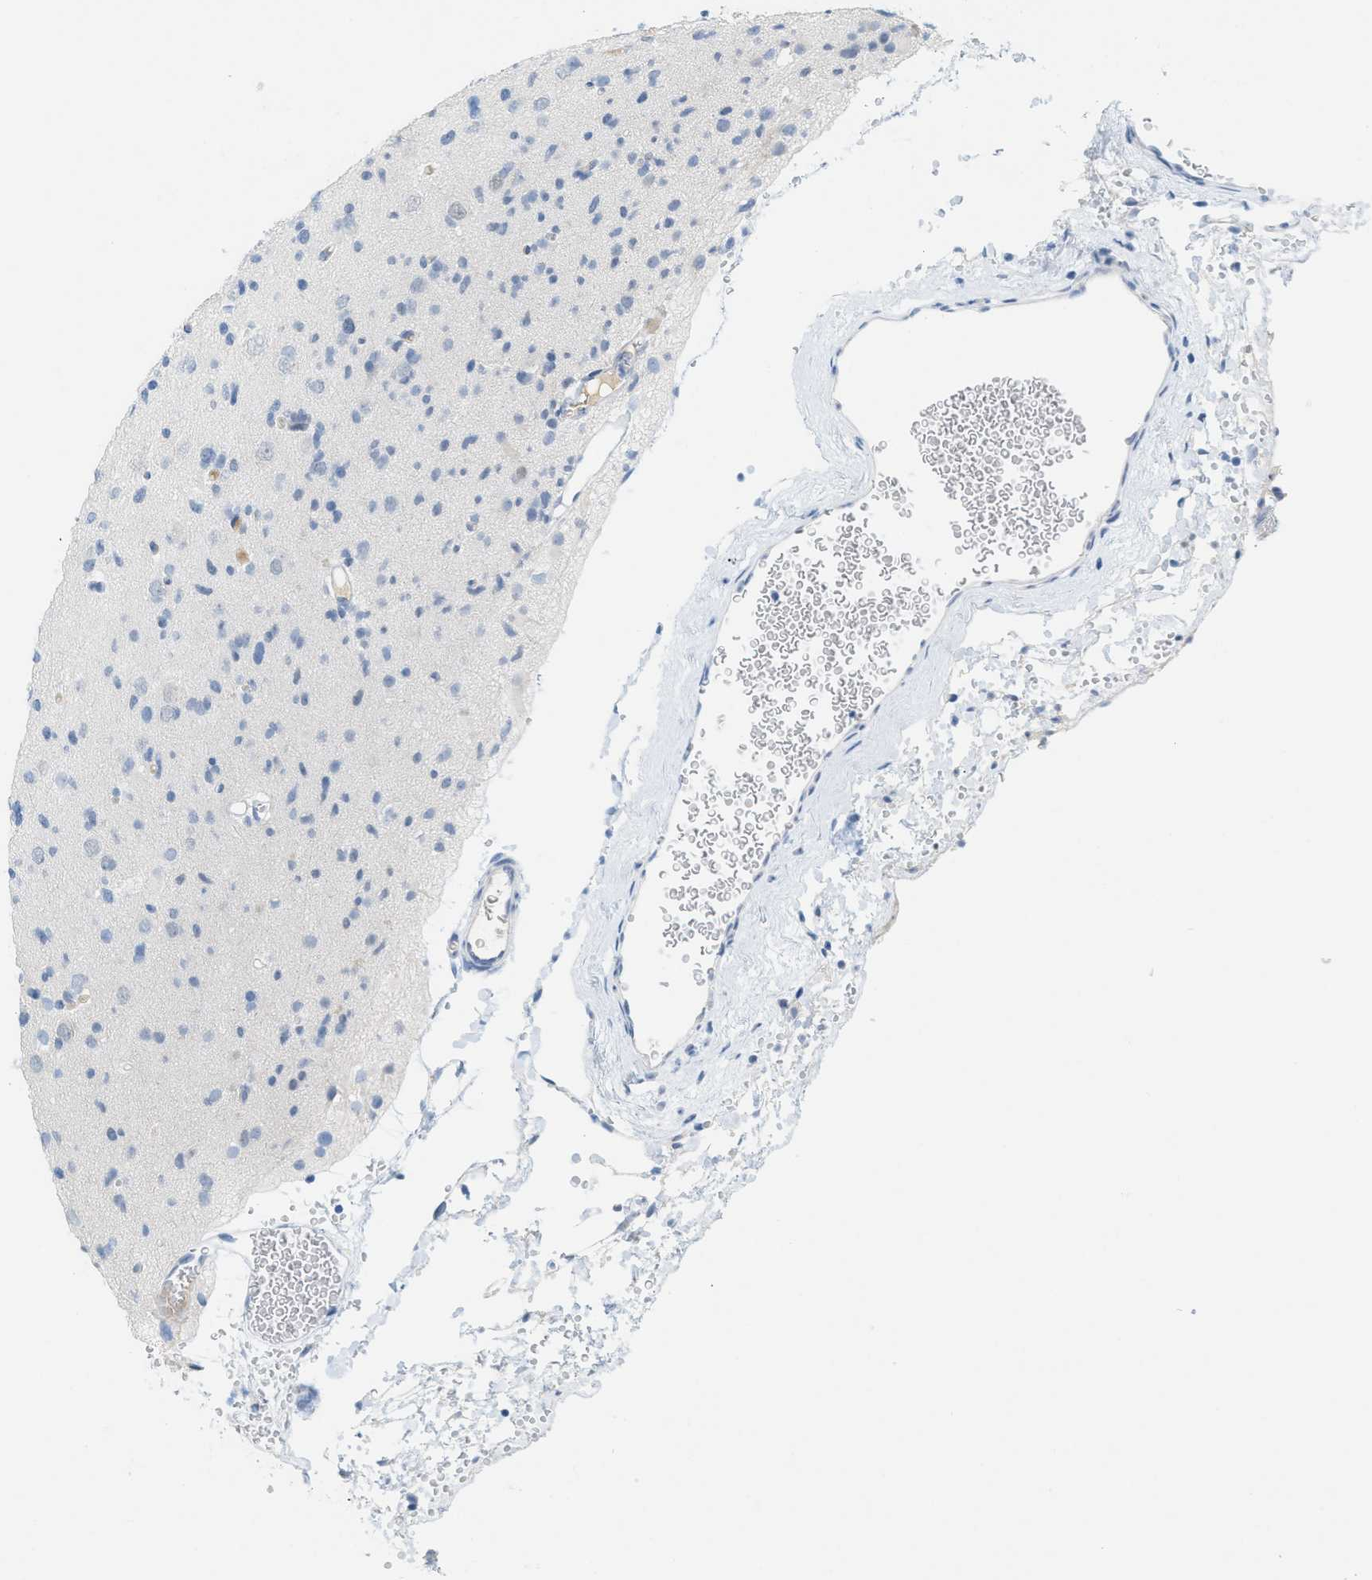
{"staining": {"intensity": "negative", "quantity": "none", "location": "none"}, "tissue": "glioma", "cell_type": "Tumor cells", "image_type": "cancer", "snomed": [{"axis": "morphology", "description": "Glioma, malignant, Low grade"}, {"axis": "topography", "description": "Brain"}], "caption": "DAB immunohistochemical staining of human glioma shows no significant staining in tumor cells.", "gene": "HSF2", "patient": {"sex": "female", "age": 22}}